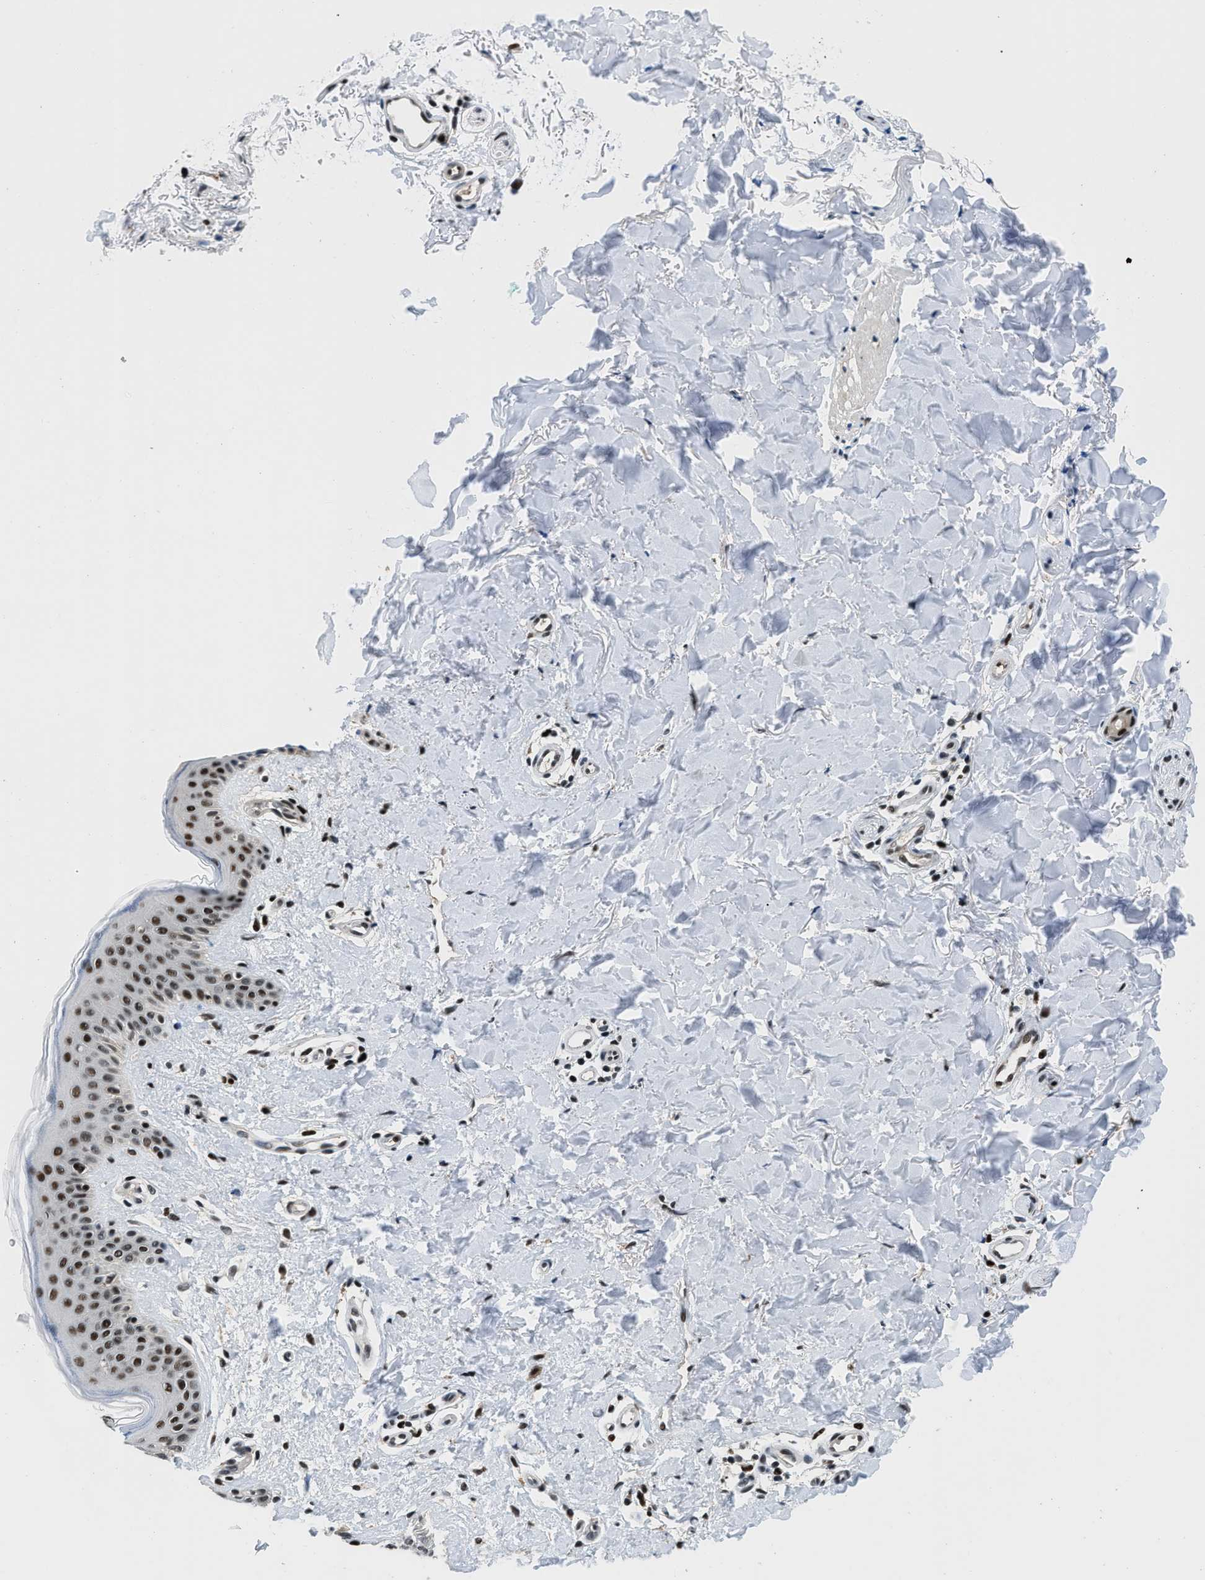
{"staining": {"intensity": "strong", "quantity": ">75%", "location": "nuclear"}, "tissue": "skin", "cell_type": "Fibroblasts", "image_type": "normal", "snomed": [{"axis": "morphology", "description": "Normal tissue, NOS"}, {"axis": "topography", "description": "Skin"}], "caption": "Immunohistochemical staining of benign human skin exhibits high levels of strong nuclear staining in approximately >75% of fibroblasts. (Brightfield microscopy of DAB IHC at high magnification).", "gene": "KDM3B", "patient": {"sex": "male", "age": 40}}